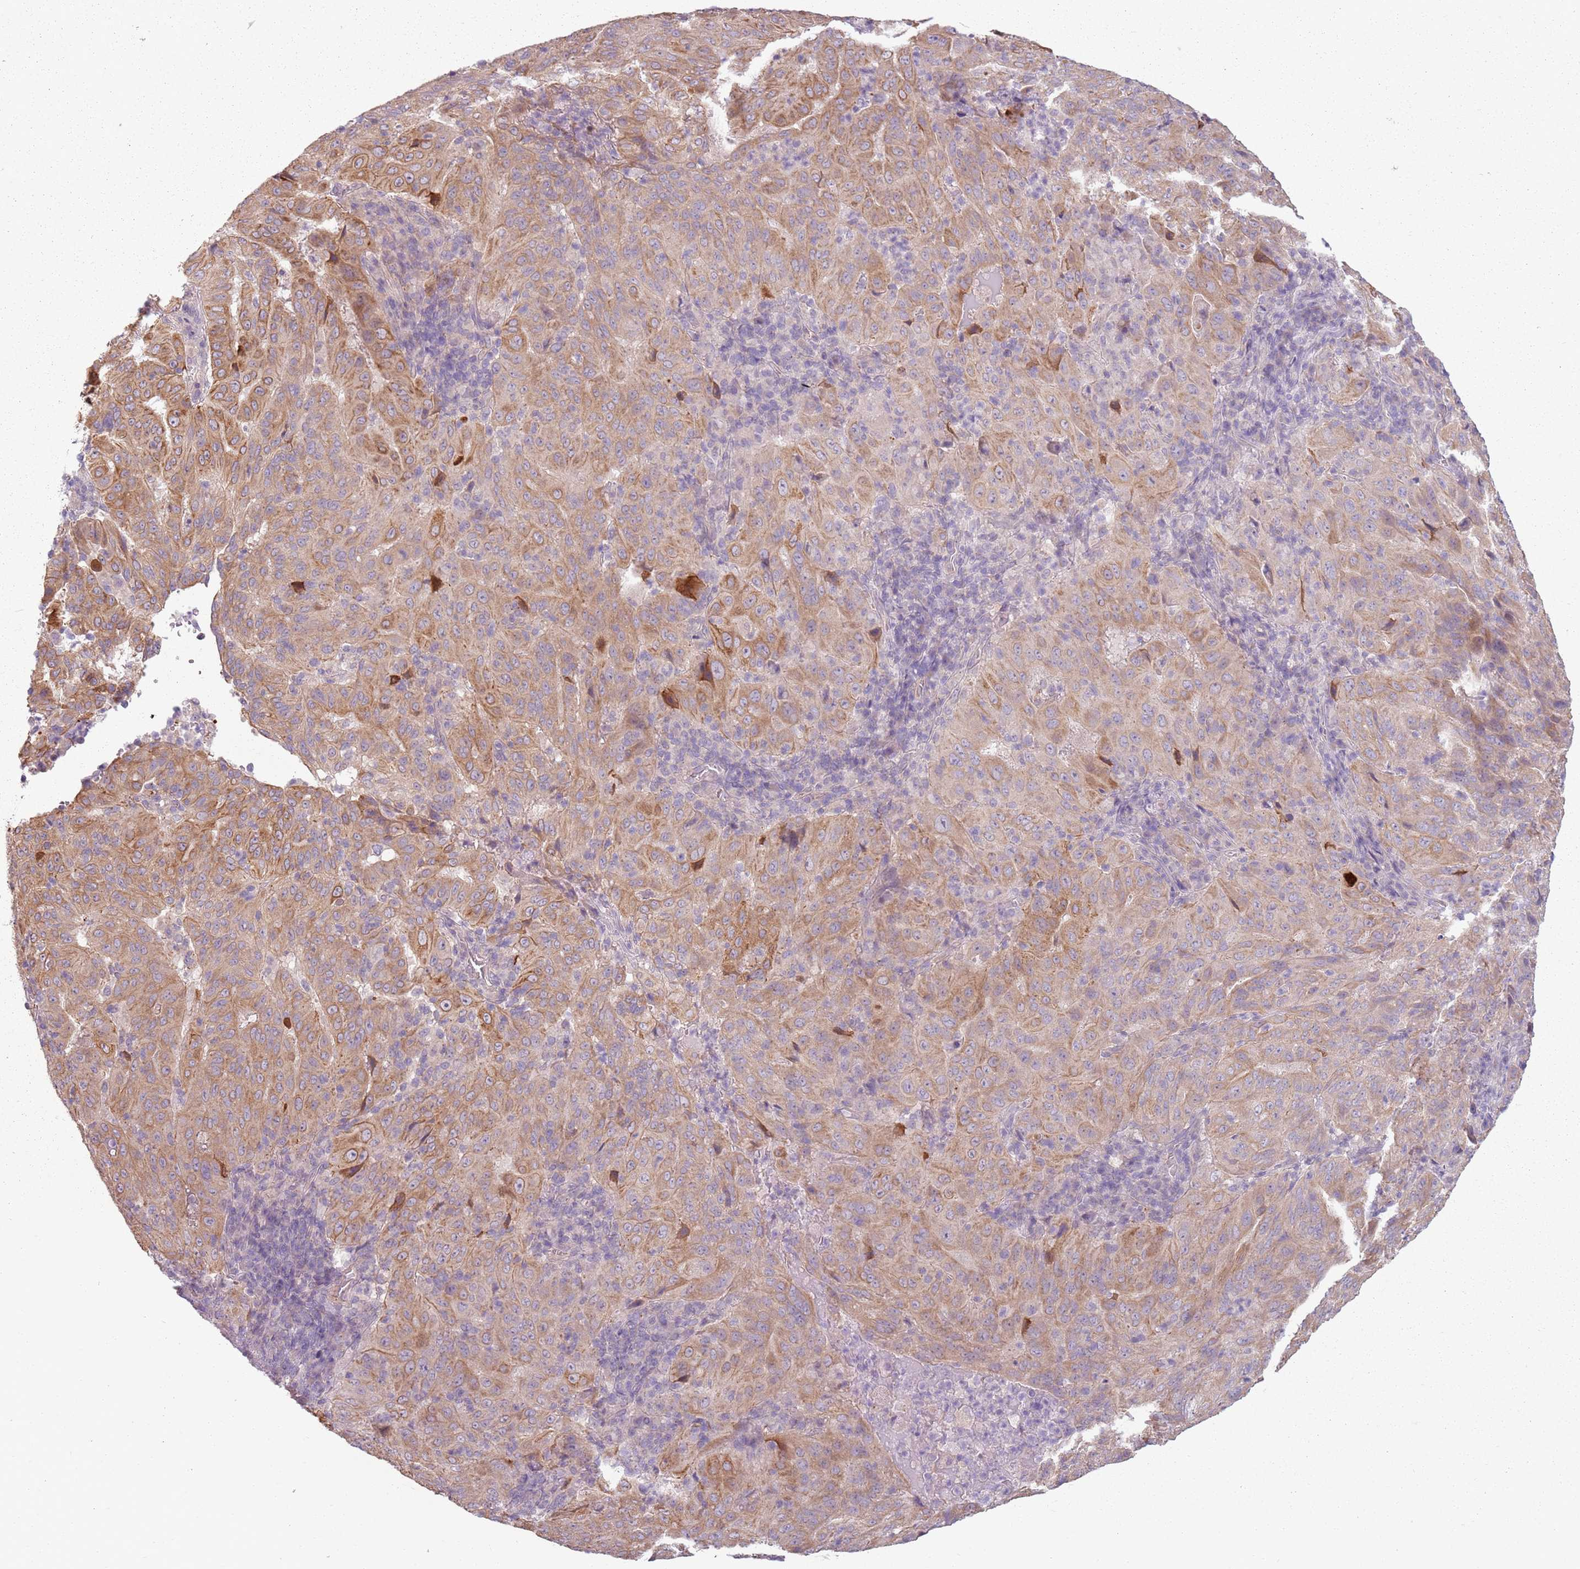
{"staining": {"intensity": "moderate", "quantity": "25%-75%", "location": "cytoplasmic/membranous"}, "tissue": "pancreatic cancer", "cell_type": "Tumor cells", "image_type": "cancer", "snomed": [{"axis": "morphology", "description": "Adenocarcinoma, NOS"}, {"axis": "topography", "description": "Pancreas"}], "caption": "Brown immunohistochemical staining in human pancreatic cancer (adenocarcinoma) shows moderate cytoplasmic/membranous positivity in approximately 25%-75% of tumor cells. (DAB = brown stain, brightfield microscopy at high magnification).", "gene": "TLCD2", "patient": {"sex": "male", "age": 63}}